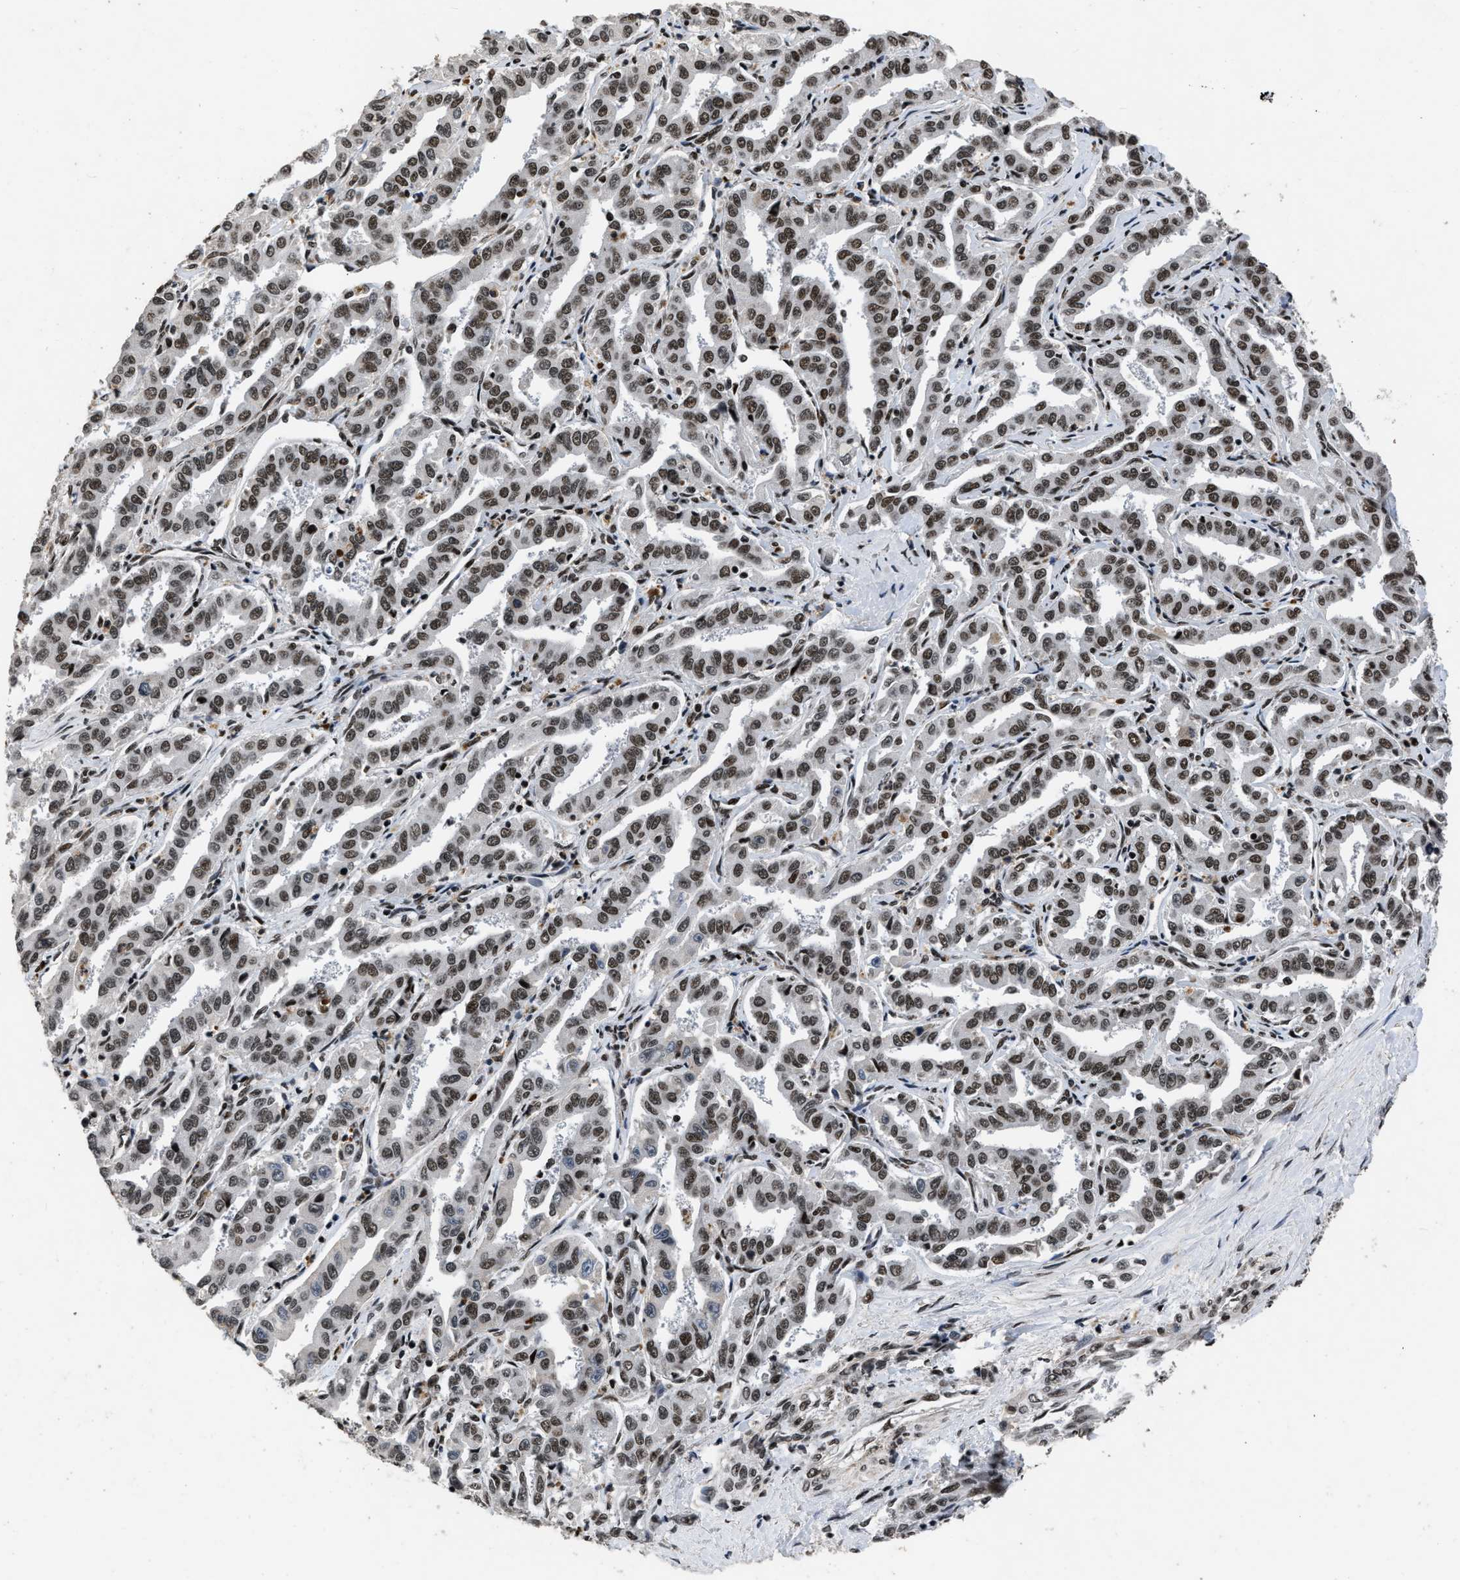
{"staining": {"intensity": "moderate", "quantity": ">75%", "location": "nuclear"}, "tissue": "liver cancer", "cell_type": "Tumor cells", "image_type": "cancer", "snomed": [{"axis": "morphology", "description": "Cholangiocarcinoma"}, {"axis": "topography", "description": "Liver"}], "caption": "Cholangiocarcinoma (liver) stained with a protein marker exhibits moderate staining in tumor cells.", "gene": "SMARCB1", "patient": {"sex": "male", "age": 59}}